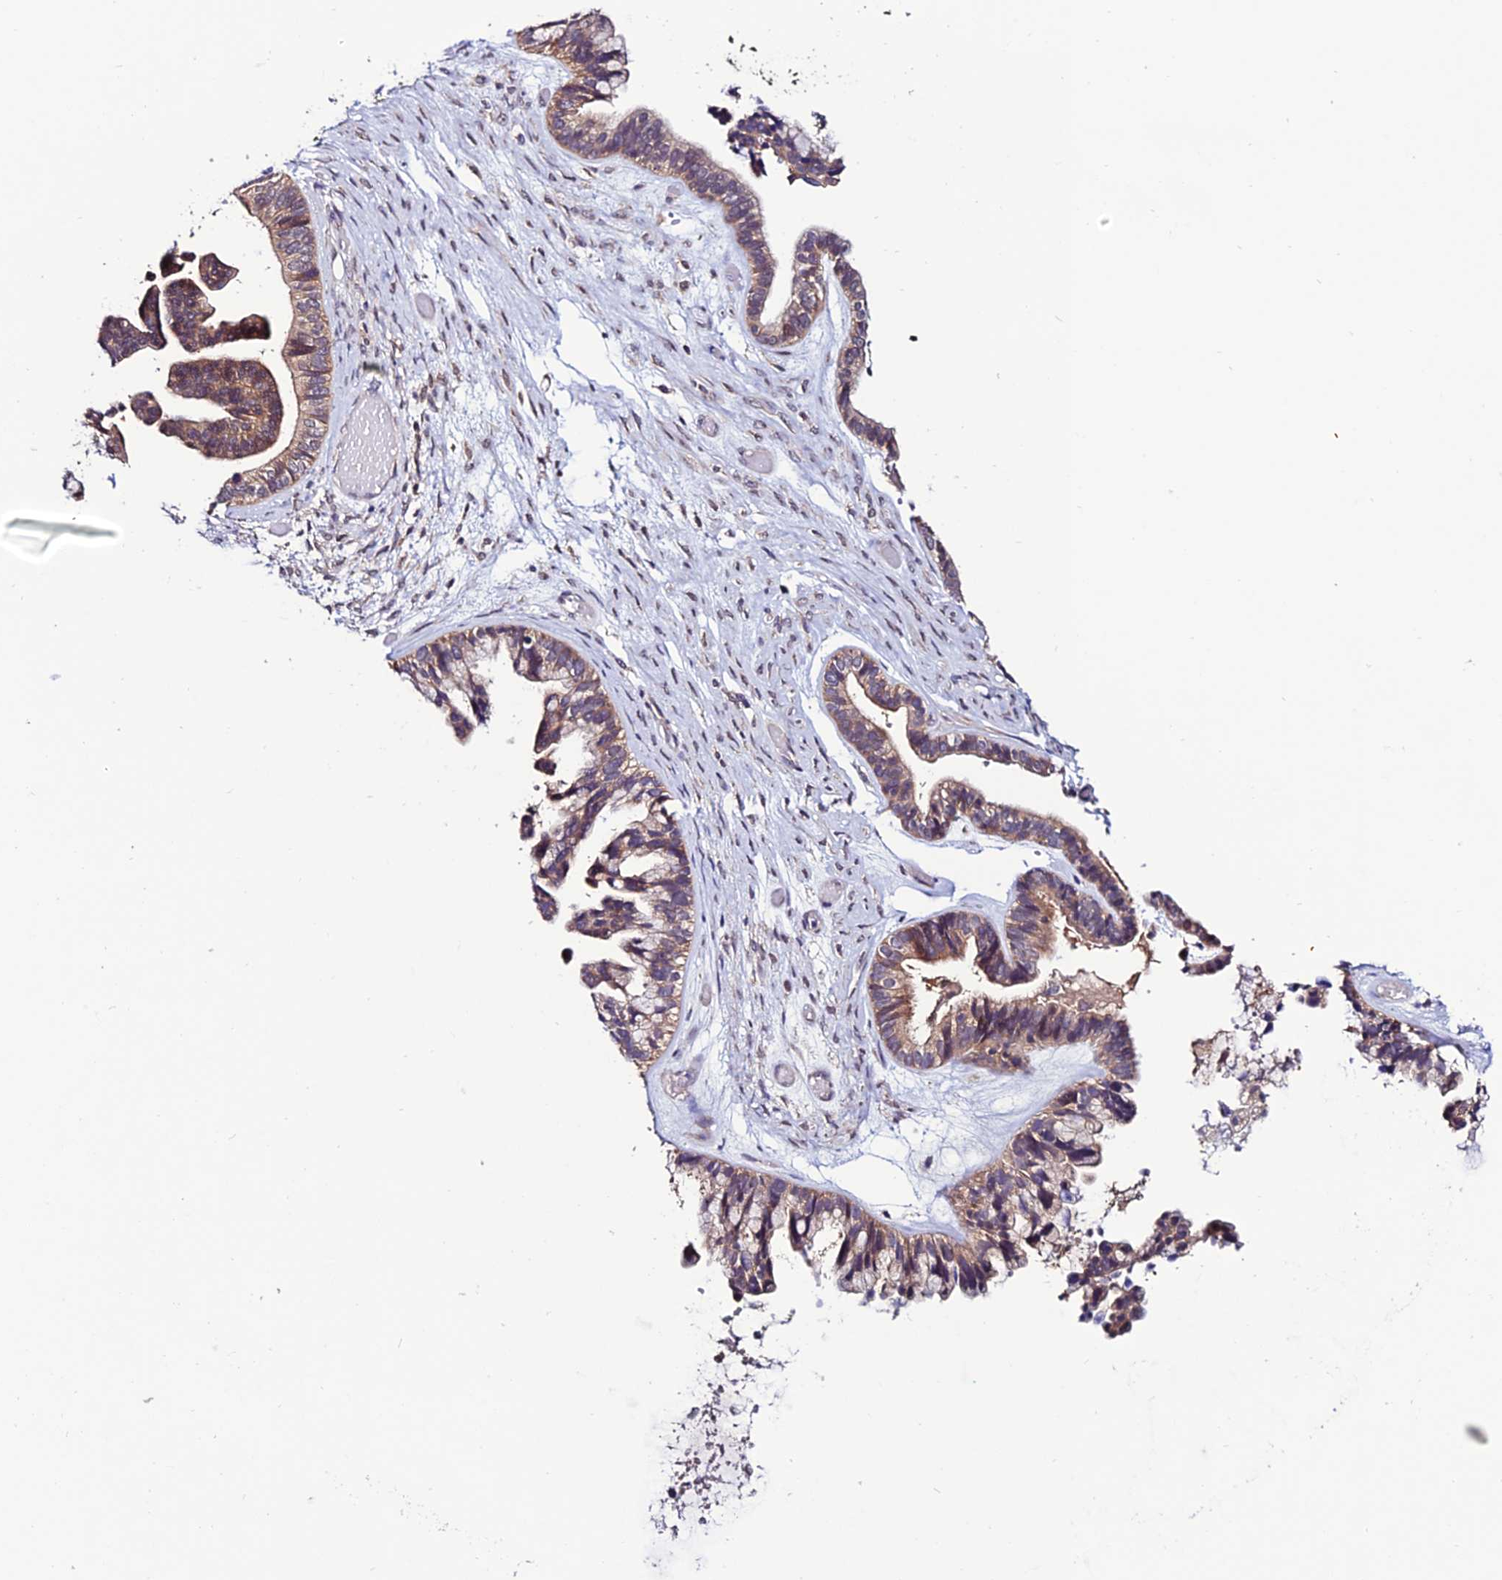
{"staining": {"intensity": "weak", "quantity": ">75%", "location": "cytoplasmic/membranous"}, "tissue": "ovarian cancer", "cell_type": "Tumor cells", "image_type": "cancer", "snomed": [{"axis": "morphology", "description": "Cystadenocarcinoma, serous, NOS"}, {"axis": "topography", "description": "Ovary"}], "caption": "Human ovarian cancer stained with a protein marker reveals weak staining in tumor cells.", "gene": "FZD8", "patient": {"sex": "female", "age": 56}}